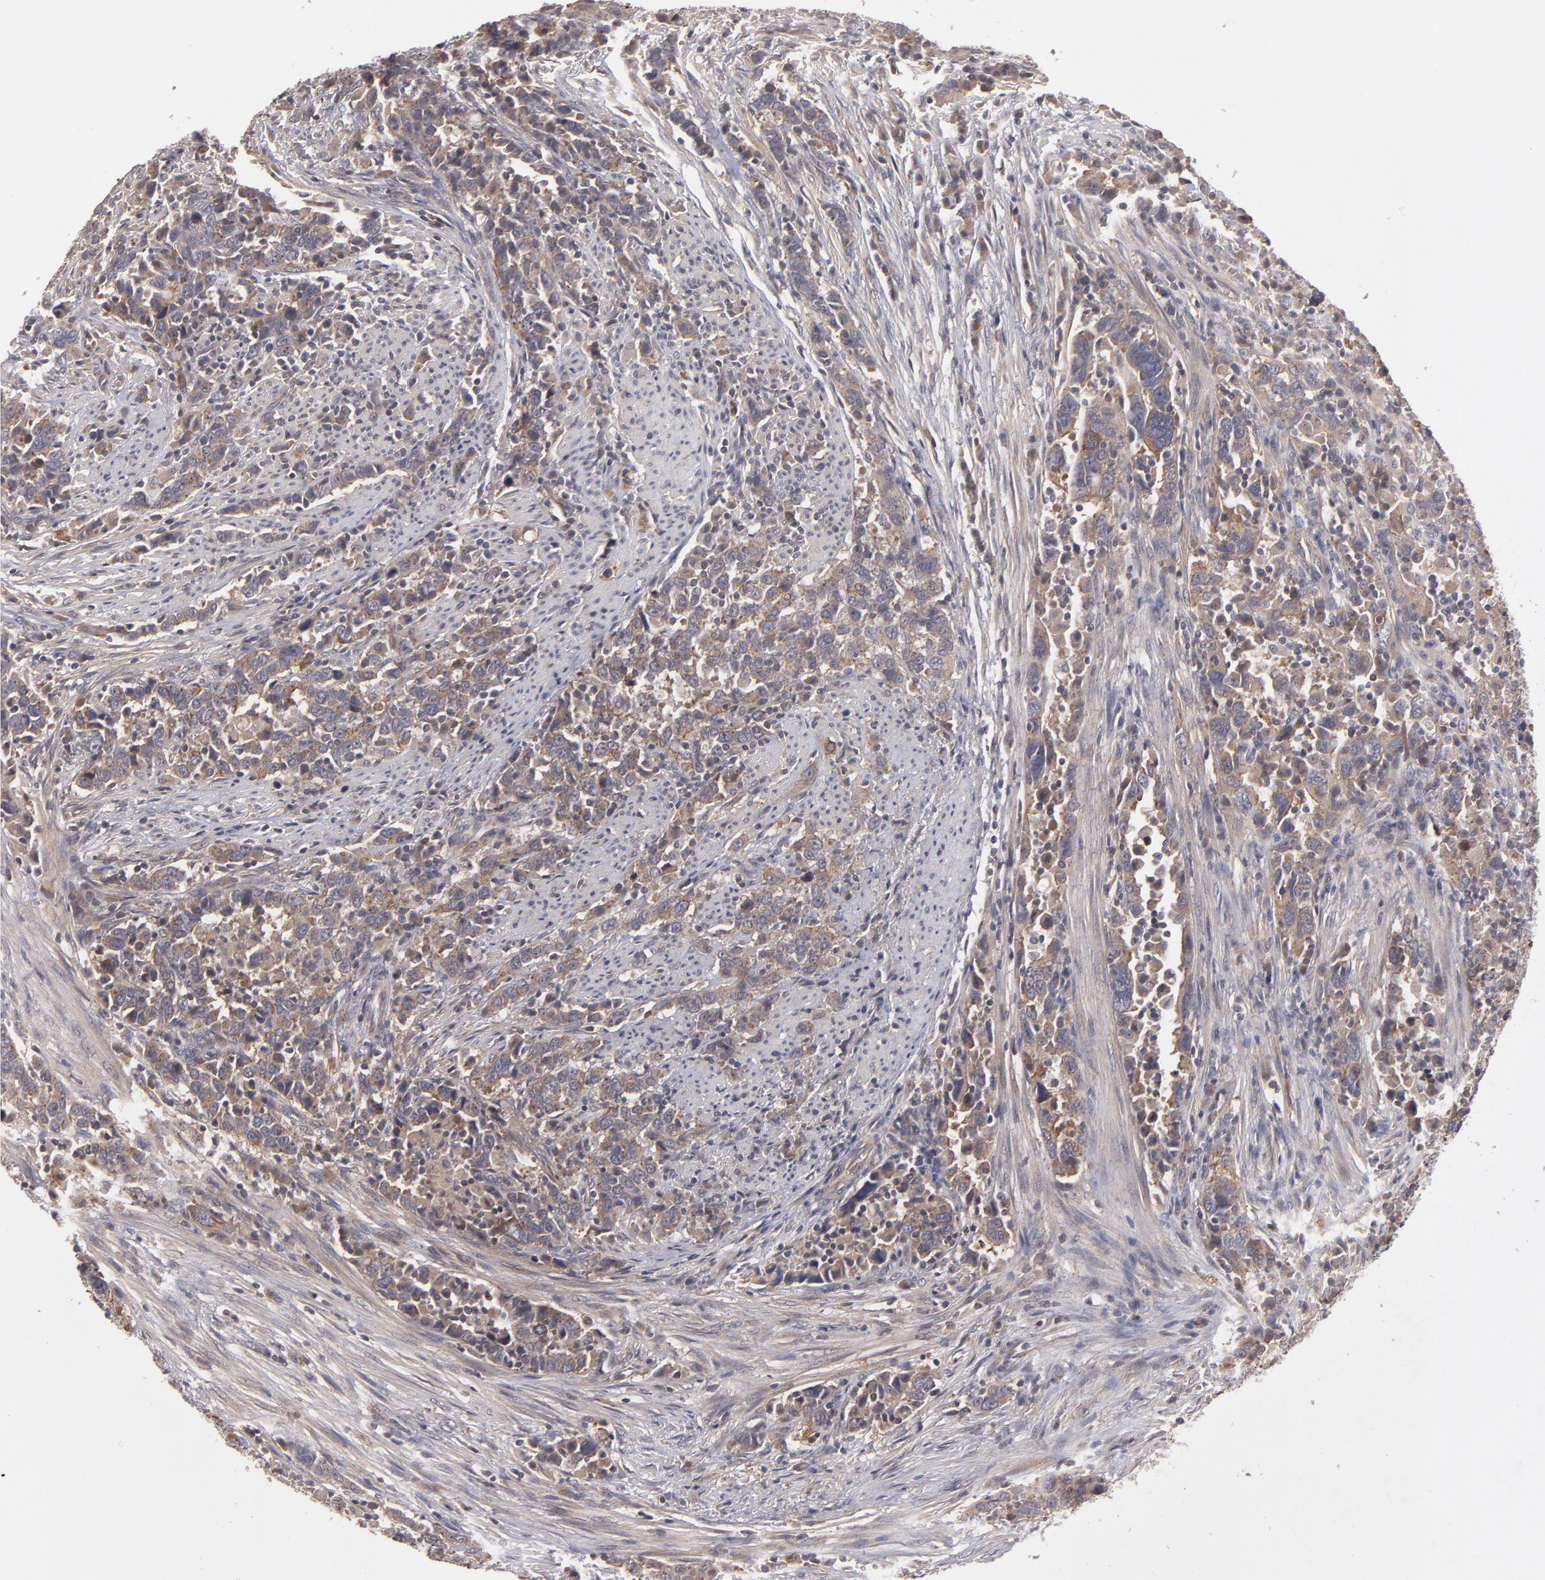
{"staining": {"intensity": "moderate", "quantity": ">75%", "location": "cytoplasmic/membranous"}, "tissue": "urothelial cancer", "cell_type": "Tumor cells", "image_type": "cancer", "snomed": [{"axis": "morphology", "description": "Urothelial carcinoma, High grade"}, {"axis": "topography", "description": "Urinary bladder"}], "caption": "Protein staining of high-grade urothelial carcinoma tissue demonstrates moderate cytoplasmic/membranous expression in approximately >75% of tumor cells.", "gene": "CTSO", "patient": {"sex": "male", "age": 61}}